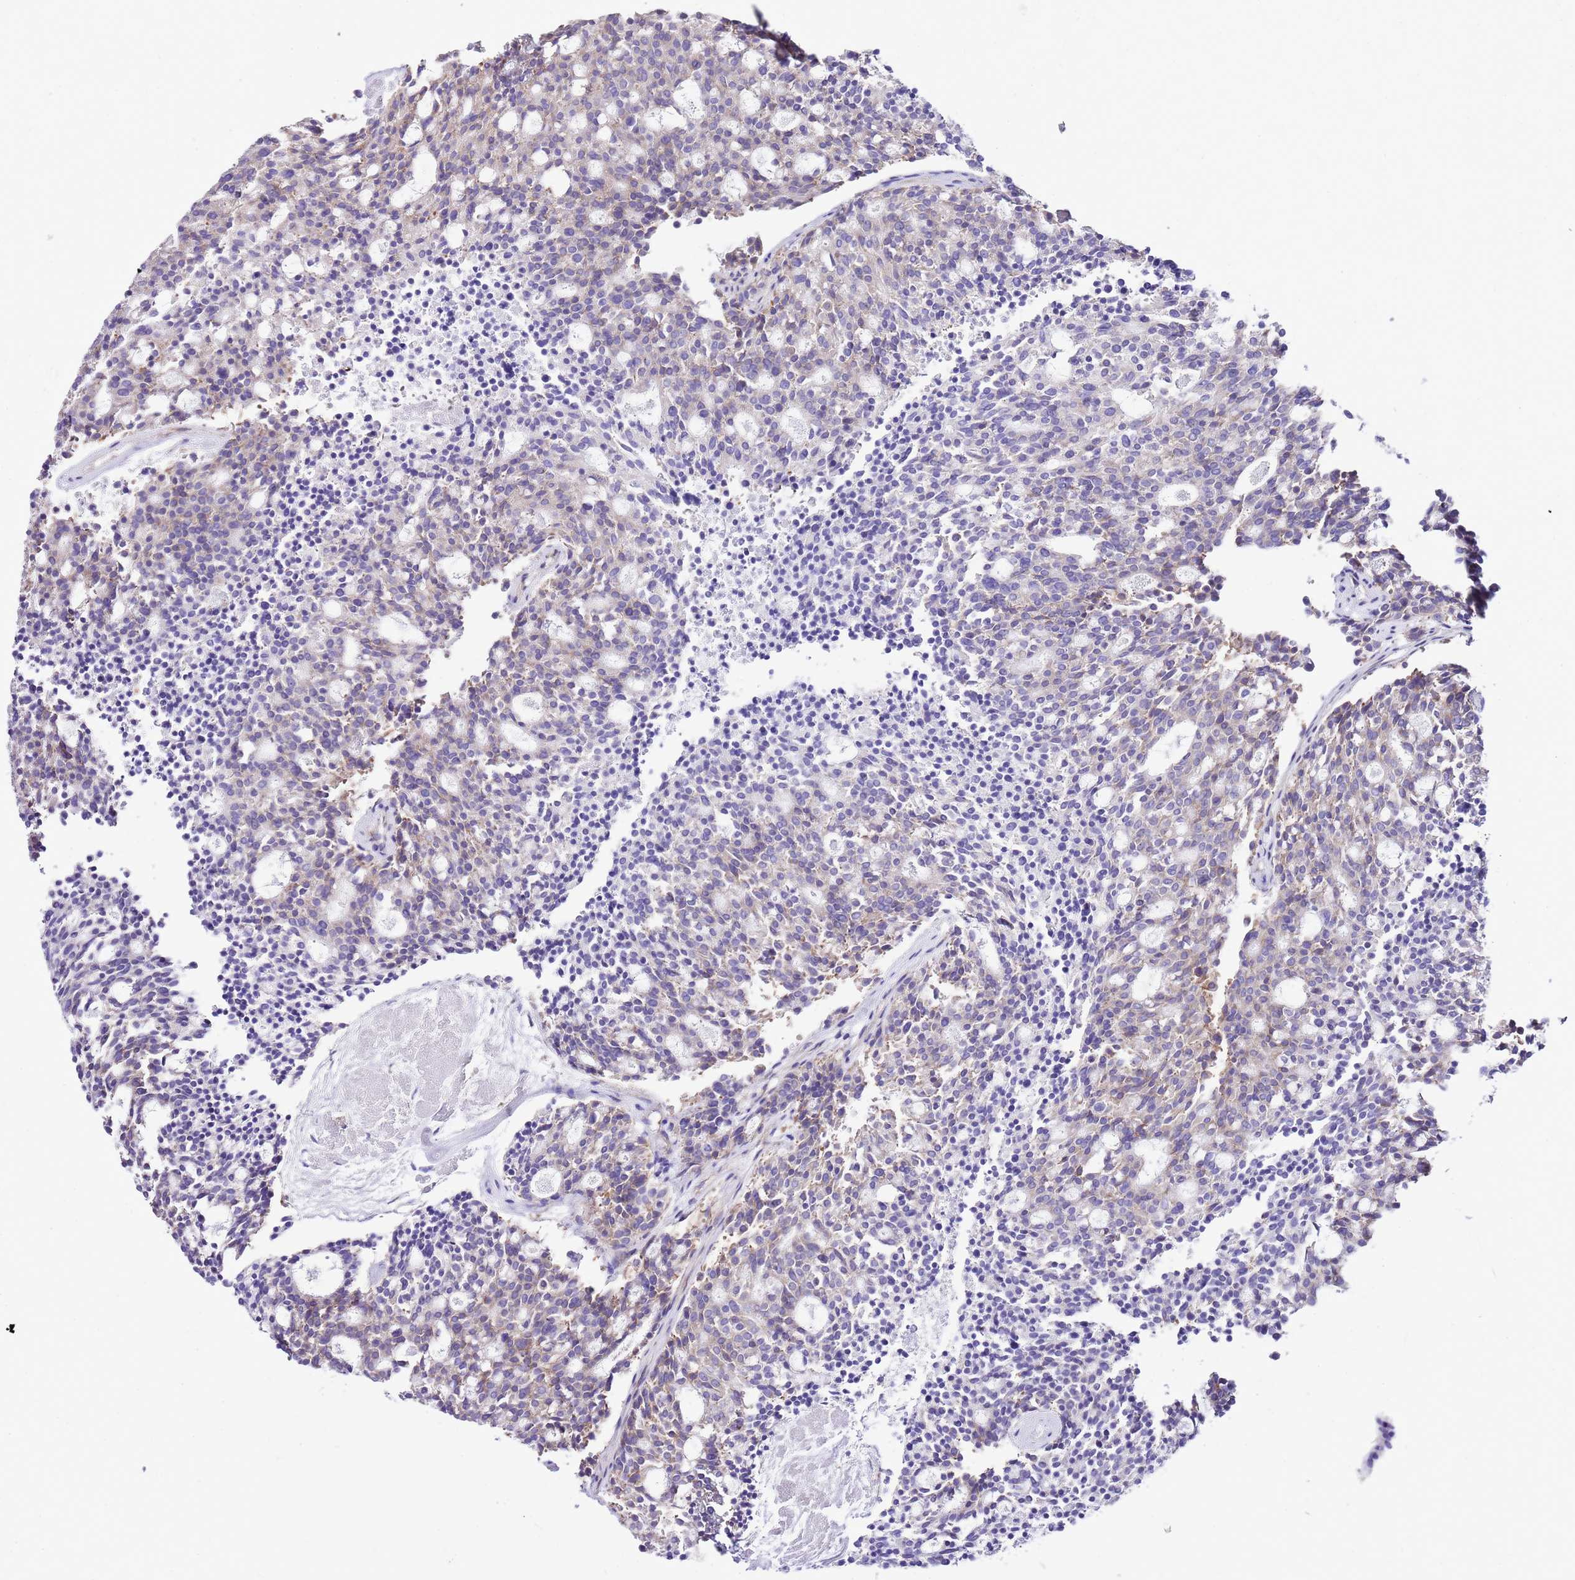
{"staining": {"intensity": "weak", "quantity": "25%-75%", "location": "cytoplasmic/membranous"}, "tissue": "carcinoid", "cell_type": "Tumor cells", "image_type": "cancer", "snomed": [{"axis": "morphology", "description": "Carcinoid, malignant, NOS"}, {"axis": "topography", "description": "Pancreas"}], "caption": "The photomicrograph shows immunohistochemical staining of carcinoid. There is weak cytoplasmic/membranous positivity is appreciated in about 25%-75% of tumor cells. Using DAB (3,3'-diaminobenzidine) (brown) and hematoxylin (blue) stains, captured at high magnification using brightfield microscopy.", "gene": "RPS10", "patient": {"sex": "female", "age": 54}}